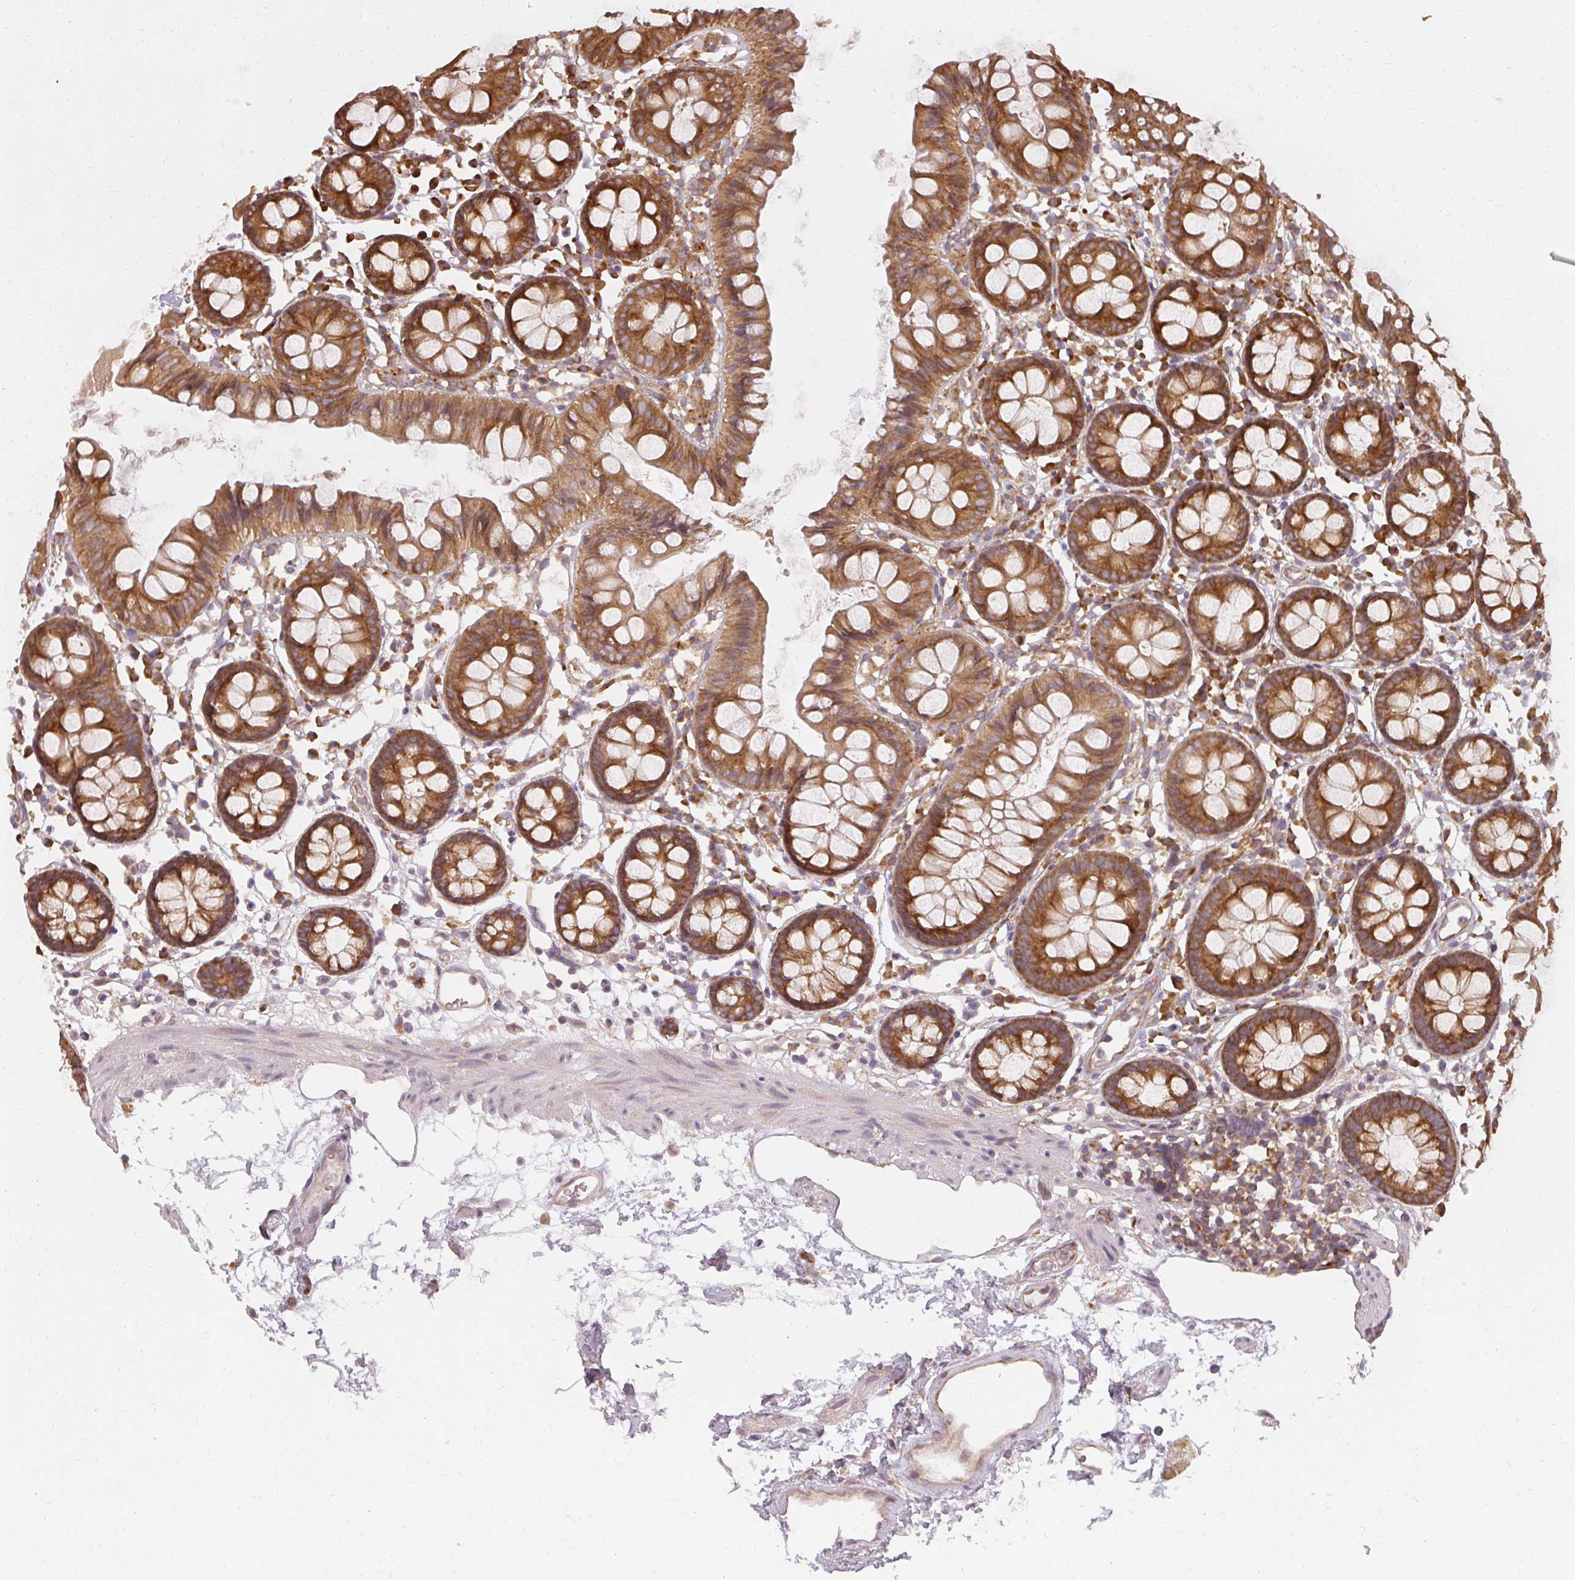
{"staining": {"intensity": "moderate", "quantity": ">75%", "location": "cytoplasmic/membranous"}, "tissue": "colon", "cell_type": "Endothelial cells", "image_type": "normal", "snomed": [{"axis": "morphology", "description": "Normal tissue, NOS"}, {"axis": "topography", "description": "Colon"}], "caption": "Endothelial cells exhibit medium levels of moderate cytoplasmic/membranous staining in approximately >75% of cells in benign human colon.", "gene": "RPL24", "patient": {"sex": "female", "age": 84}}